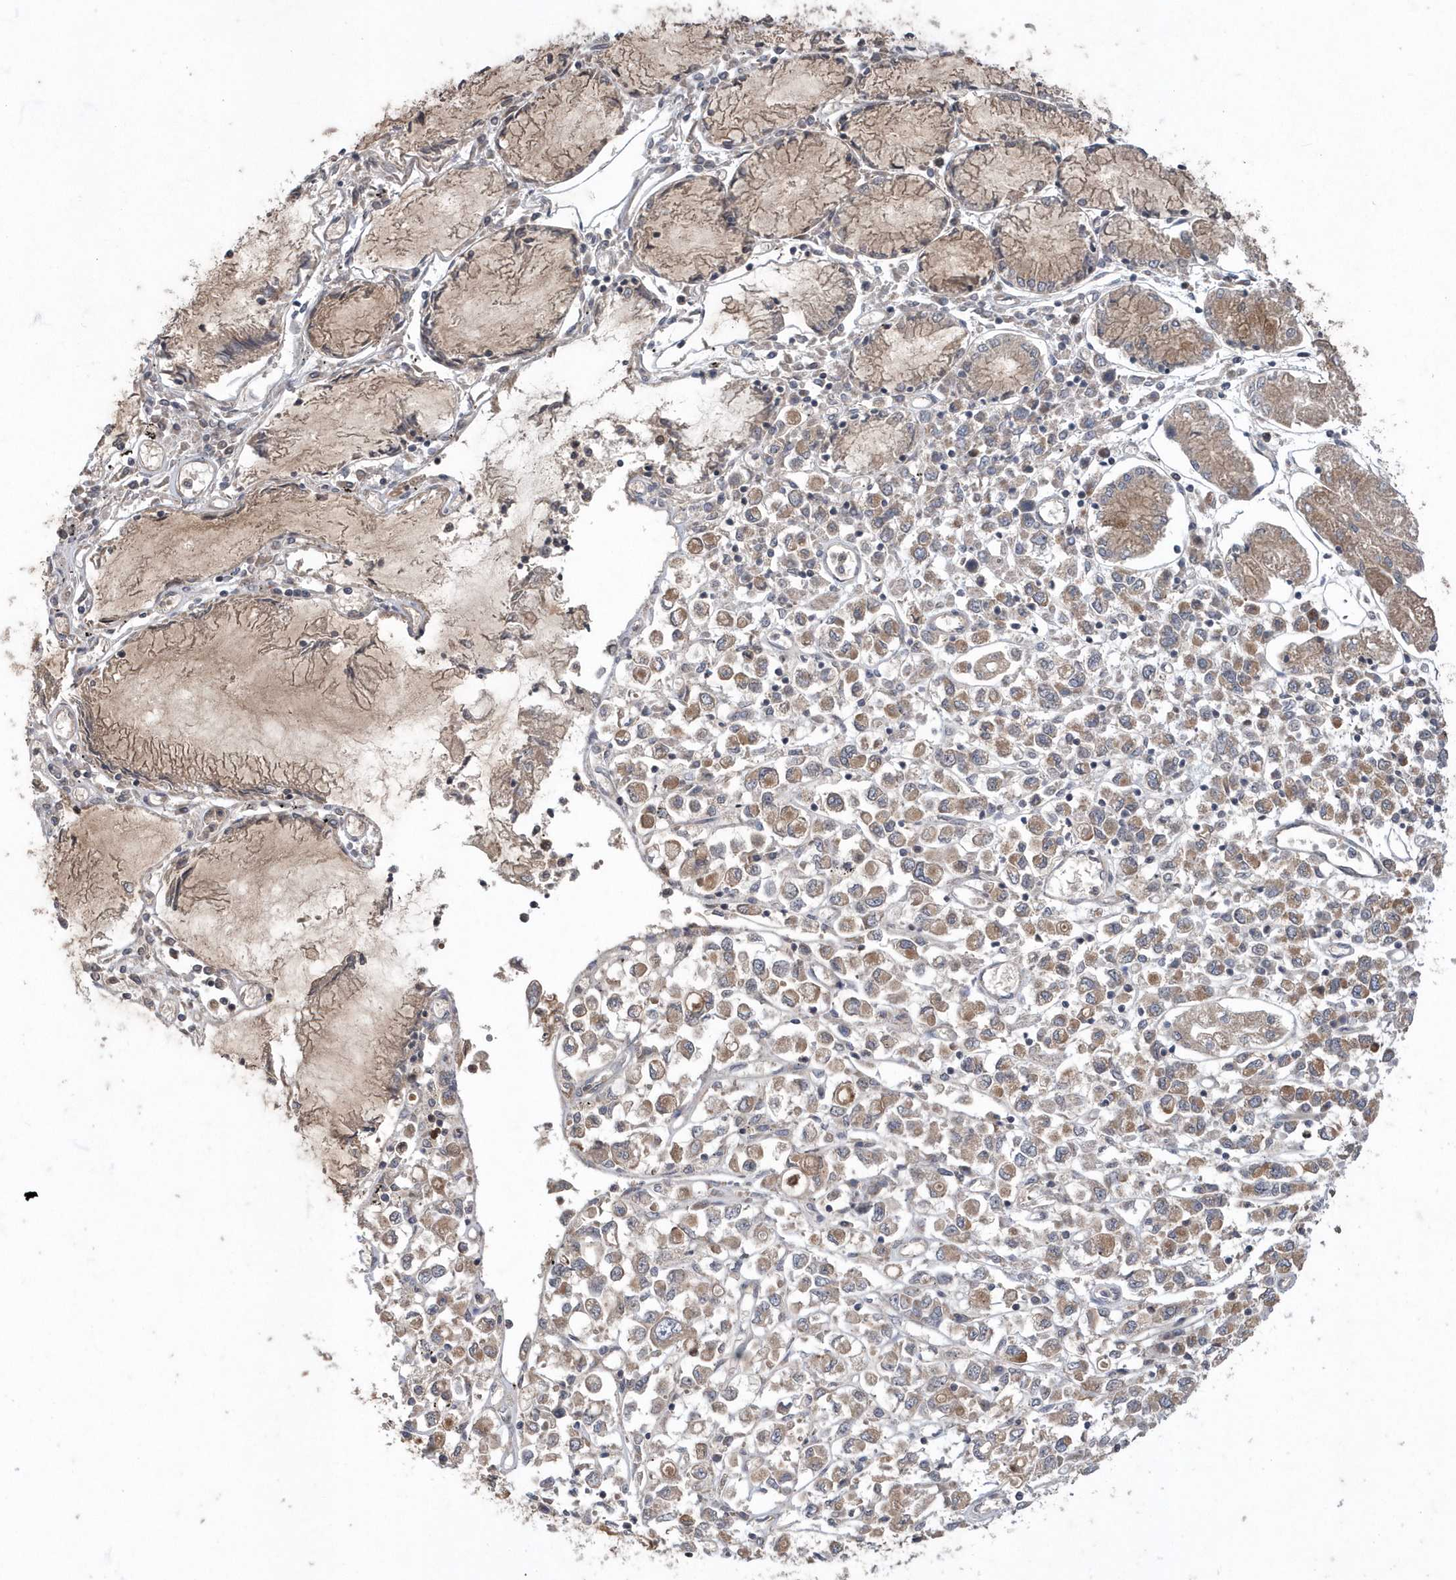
{"staining": {"intensity": "moderate", "quantity": ">75%", "location": "cytoplasmic/membranous"}, "tissue": "stomach cancer", "cell_type": "Tumor cells", "image_type": "cancer", "snomed": [{"axis": "morphology", "description": "Adenocarcinoma, NOS"}, {"axis": "topography", "description": "Stomach"}], "caption": "DAB immunohistochemical staining of human stomach adenocarcinoma demonstrates moderate cytoplasmic/membranous protein expression in approximately >75% of tumor cells. Immunohistochemistry stains the protein in brown and the nuclei are stained blue.", "gene": "HMGCS1", "patient": {"sex": "female", "age": 76}}